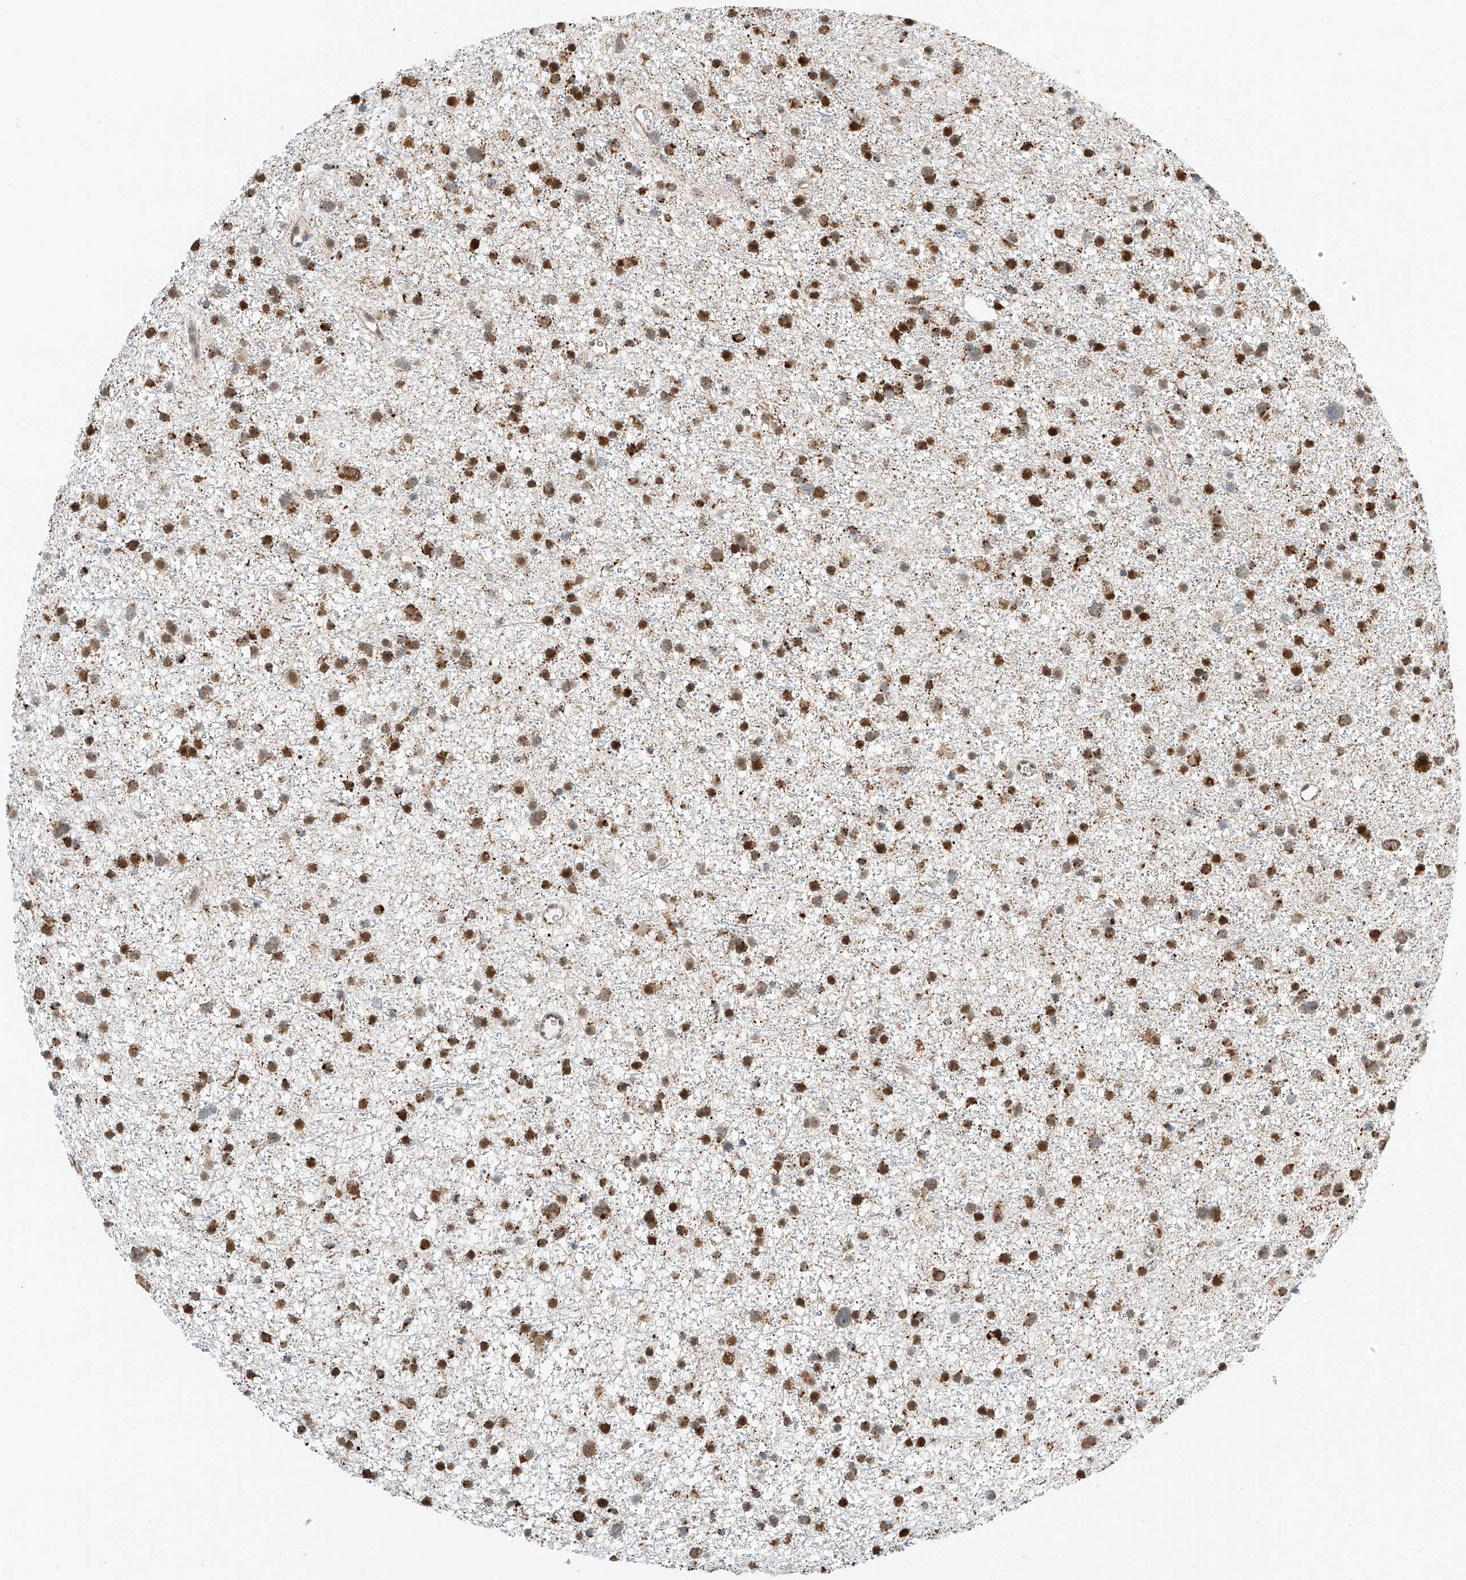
{"staining": {"intensity": "moderate", "quantity": ">75%", "location": "cytoplasmic/membranous,nuclear"}, "tissue": "glioma", "cell_type": "Tumor cells", "image_type": "cancer", "snomed": [{"axis": "morphology", "description": "Glioma, malignant, Low grade"}, {"axis": "topography", "description": "Cerebral cortex"}], "caption": "DAB (3,3'-diaminobenzidine) immunohistochemical staining of human low-grade glioma (malignant) exhibits moderate cytoplasmic/membranous and nuclear protein expression in approximately >75% of tumor cells. (IHC, brightfield microscopy, high magnification).", "gene": "PPA2", "patient": {"sex": "female", "age": 39}}